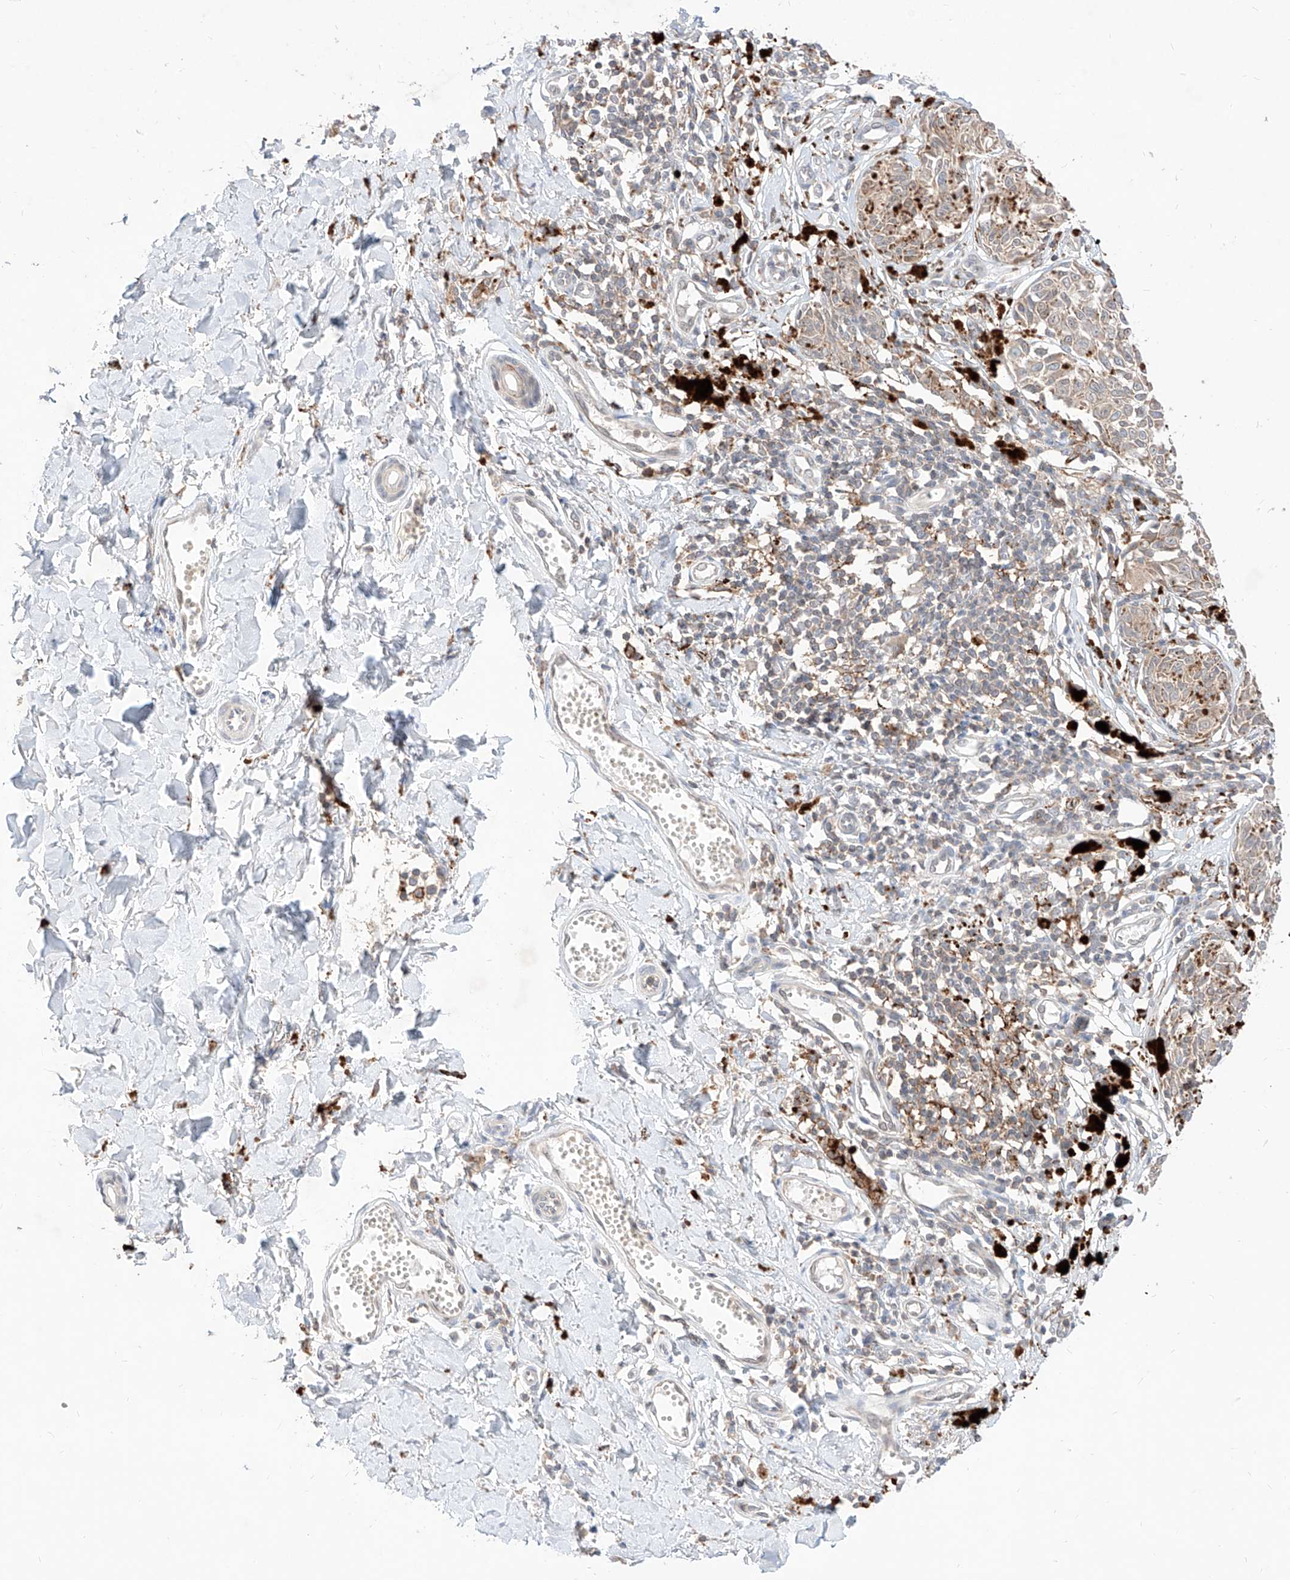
{"staining": {"intensity": "weak", "quantity": ">75%", "location": "cytoplasmic/membranous"}, "tissue": "melanoma", "cell_type": "Tumor cells", "image_type": "cancer", "snomed": [{"axis": "morphology", "description": "Malignant melanoma, NOS"}, {"axis": "topography", "description": "Skin"}], "caption": "Immunohistochemistry (DAB (3,3'-diaminobenzidine)) staining of human malignant melanoma displays weak cytoplasmic/membranous protein positivity in approximately >75% of tumor cells.", "gene": "TSNAX", "patient": {"sex": "male", "age": 53}}